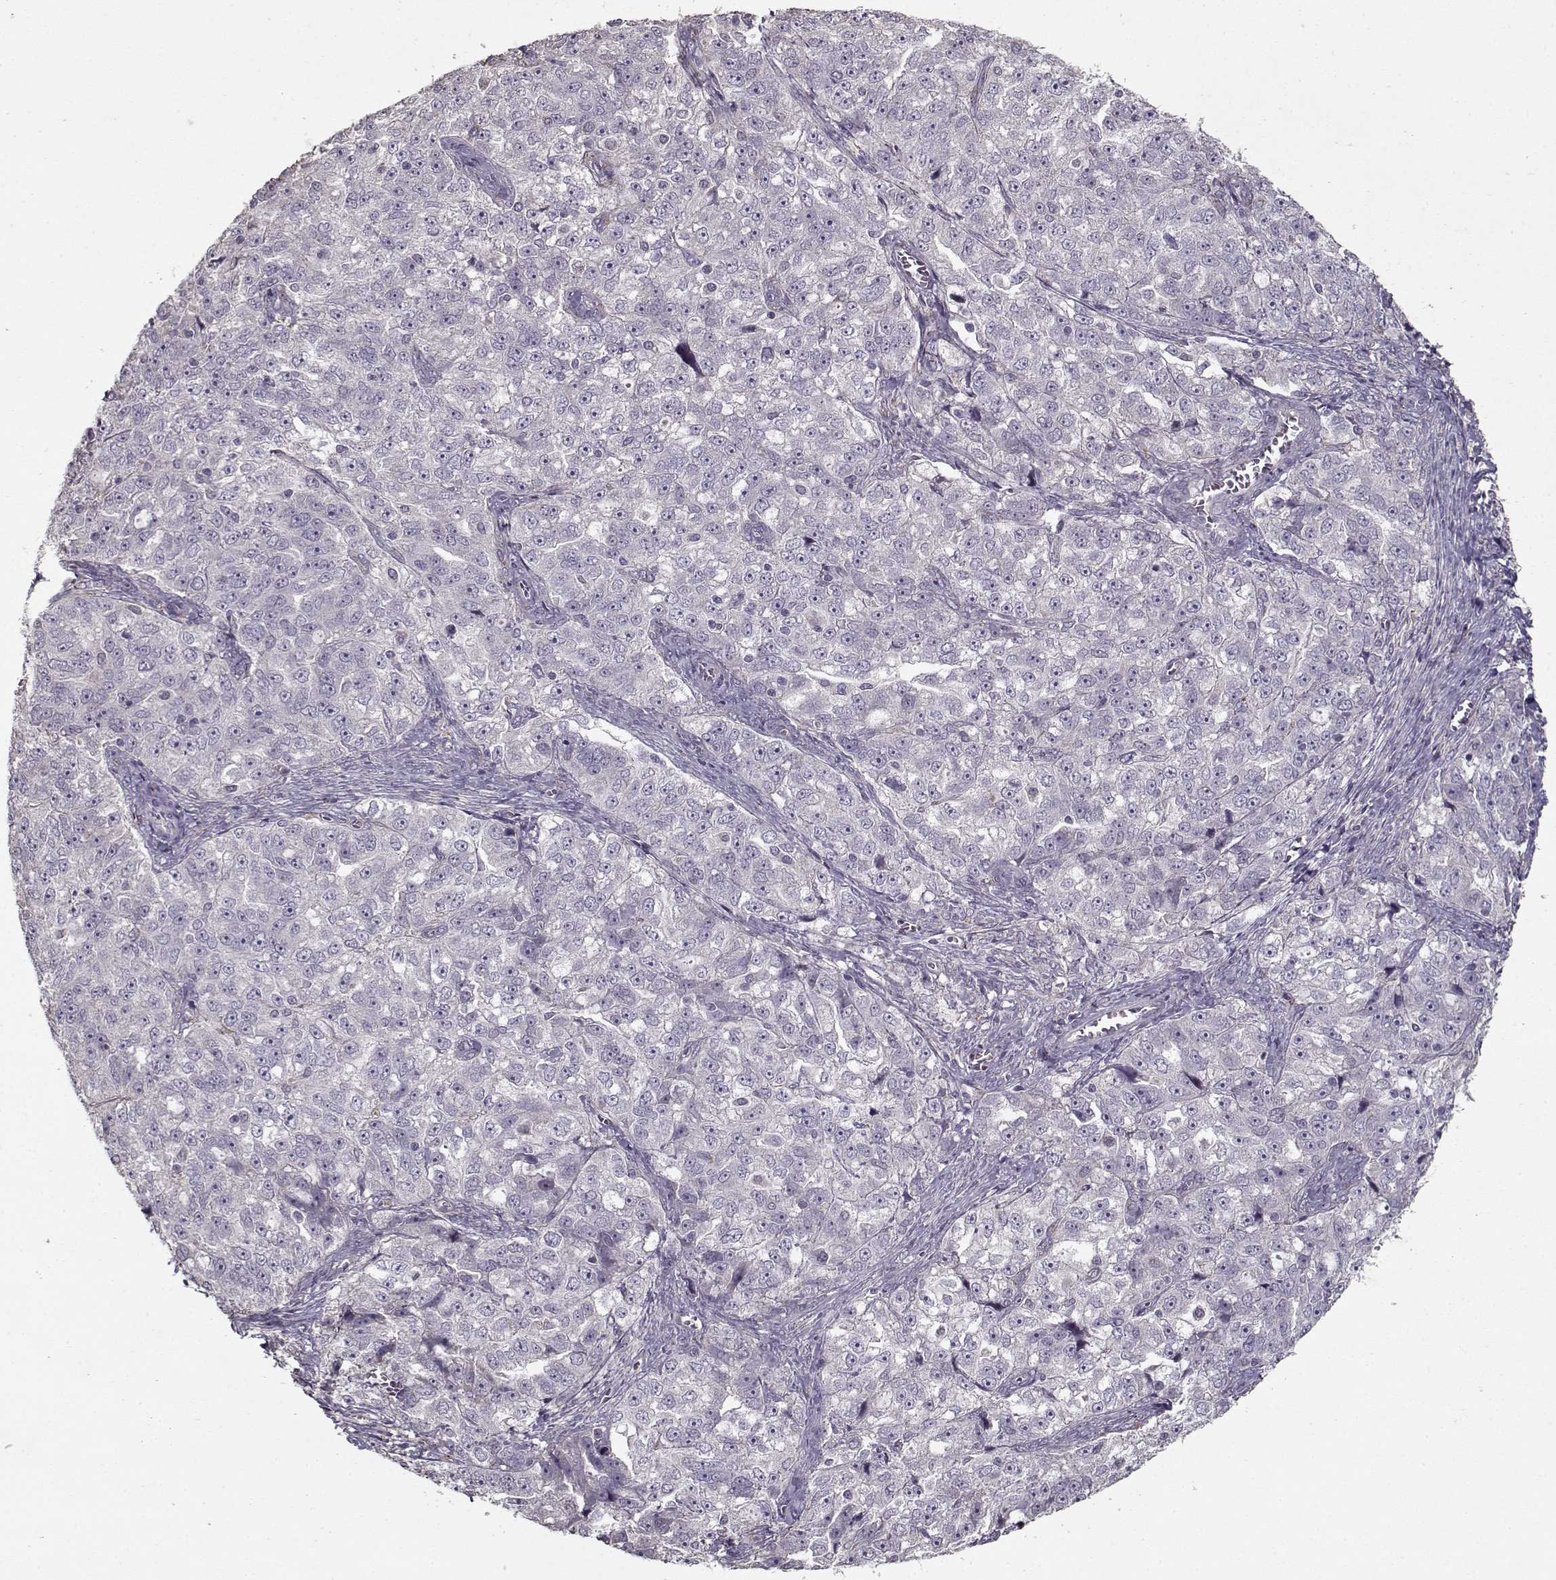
{"staining": {"intensity": "negative", "quantity": "none", "location": "none"}, "tissue": "ovarian cancer", "cell_type": "Tumor cells", "image_type": "cancer", "snomed": [{"axis": "morphology", "description": "Cystadenocarcinoma, serous, NOS"}, {"axis": "topography", "description": "Ovary"}], "caption": "Immunohistochemistry of human ovarian serous cystadenocarcinoma demonstrates no staining in tumor cells. (DAB IHC visualized using brightfield microscopy, high magnification).", "gene": "LAMA2", "patient": {"sex": "female", "age": 51}}